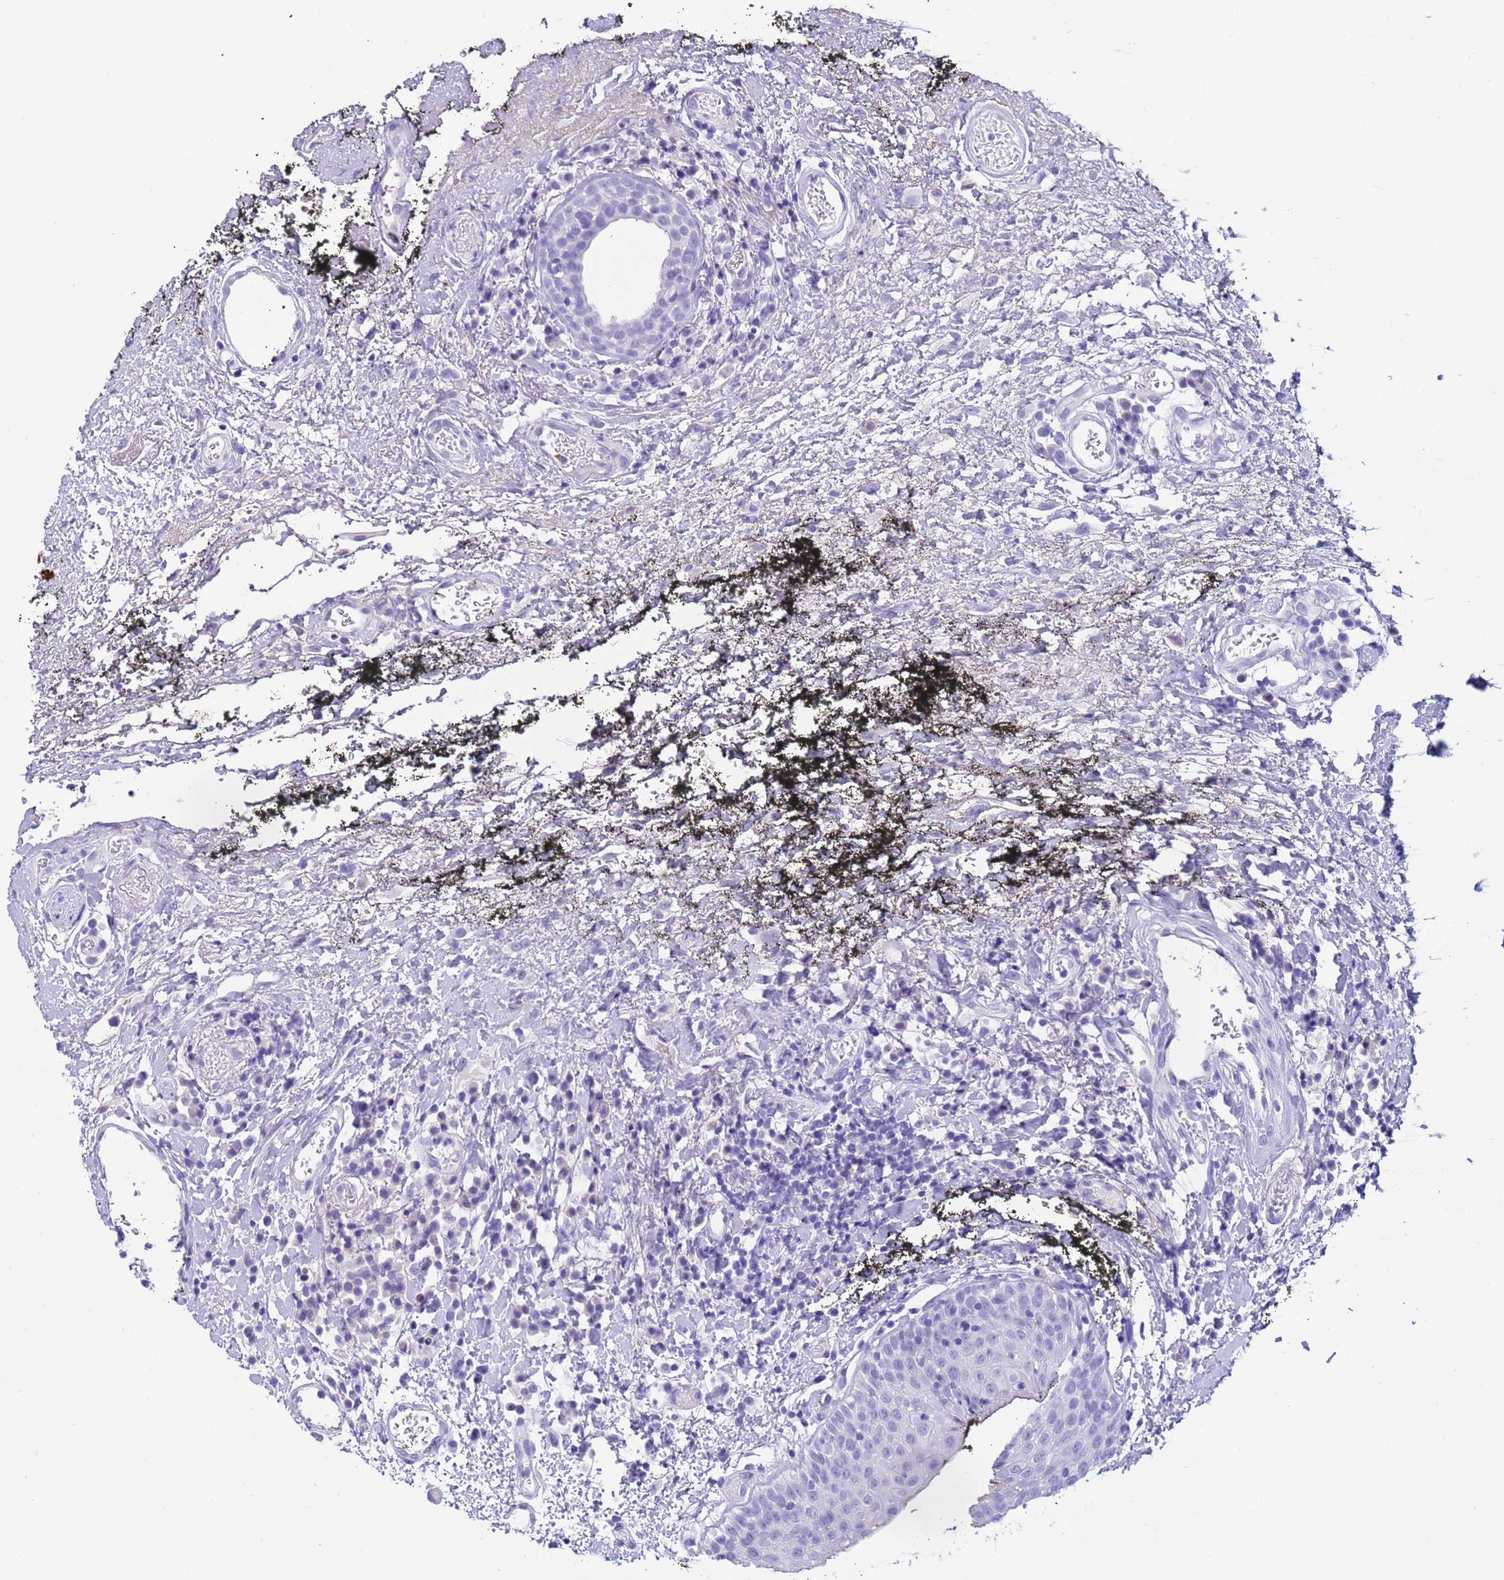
{"staining": {"intensity": "negative", "quantity": "none", "location": "none"}, "tissue": "oral mucosa", "cell_type": "Squamous epithelial cells", "image_type": "normal", "snomed": [{"axis": "morphology", "description": "Normal tissue, NOS"}, {"axis": "topography", "description": "Oral tissue"}], "caption": "This micrograph is of benign oral mucosa stained with IHC to label a protein in brown with the nuclei are counter-stained blue. There is no expression in squamous epithelial cells.", "gene": "CKM", "patient": {"sex": "male", "age": 74}}